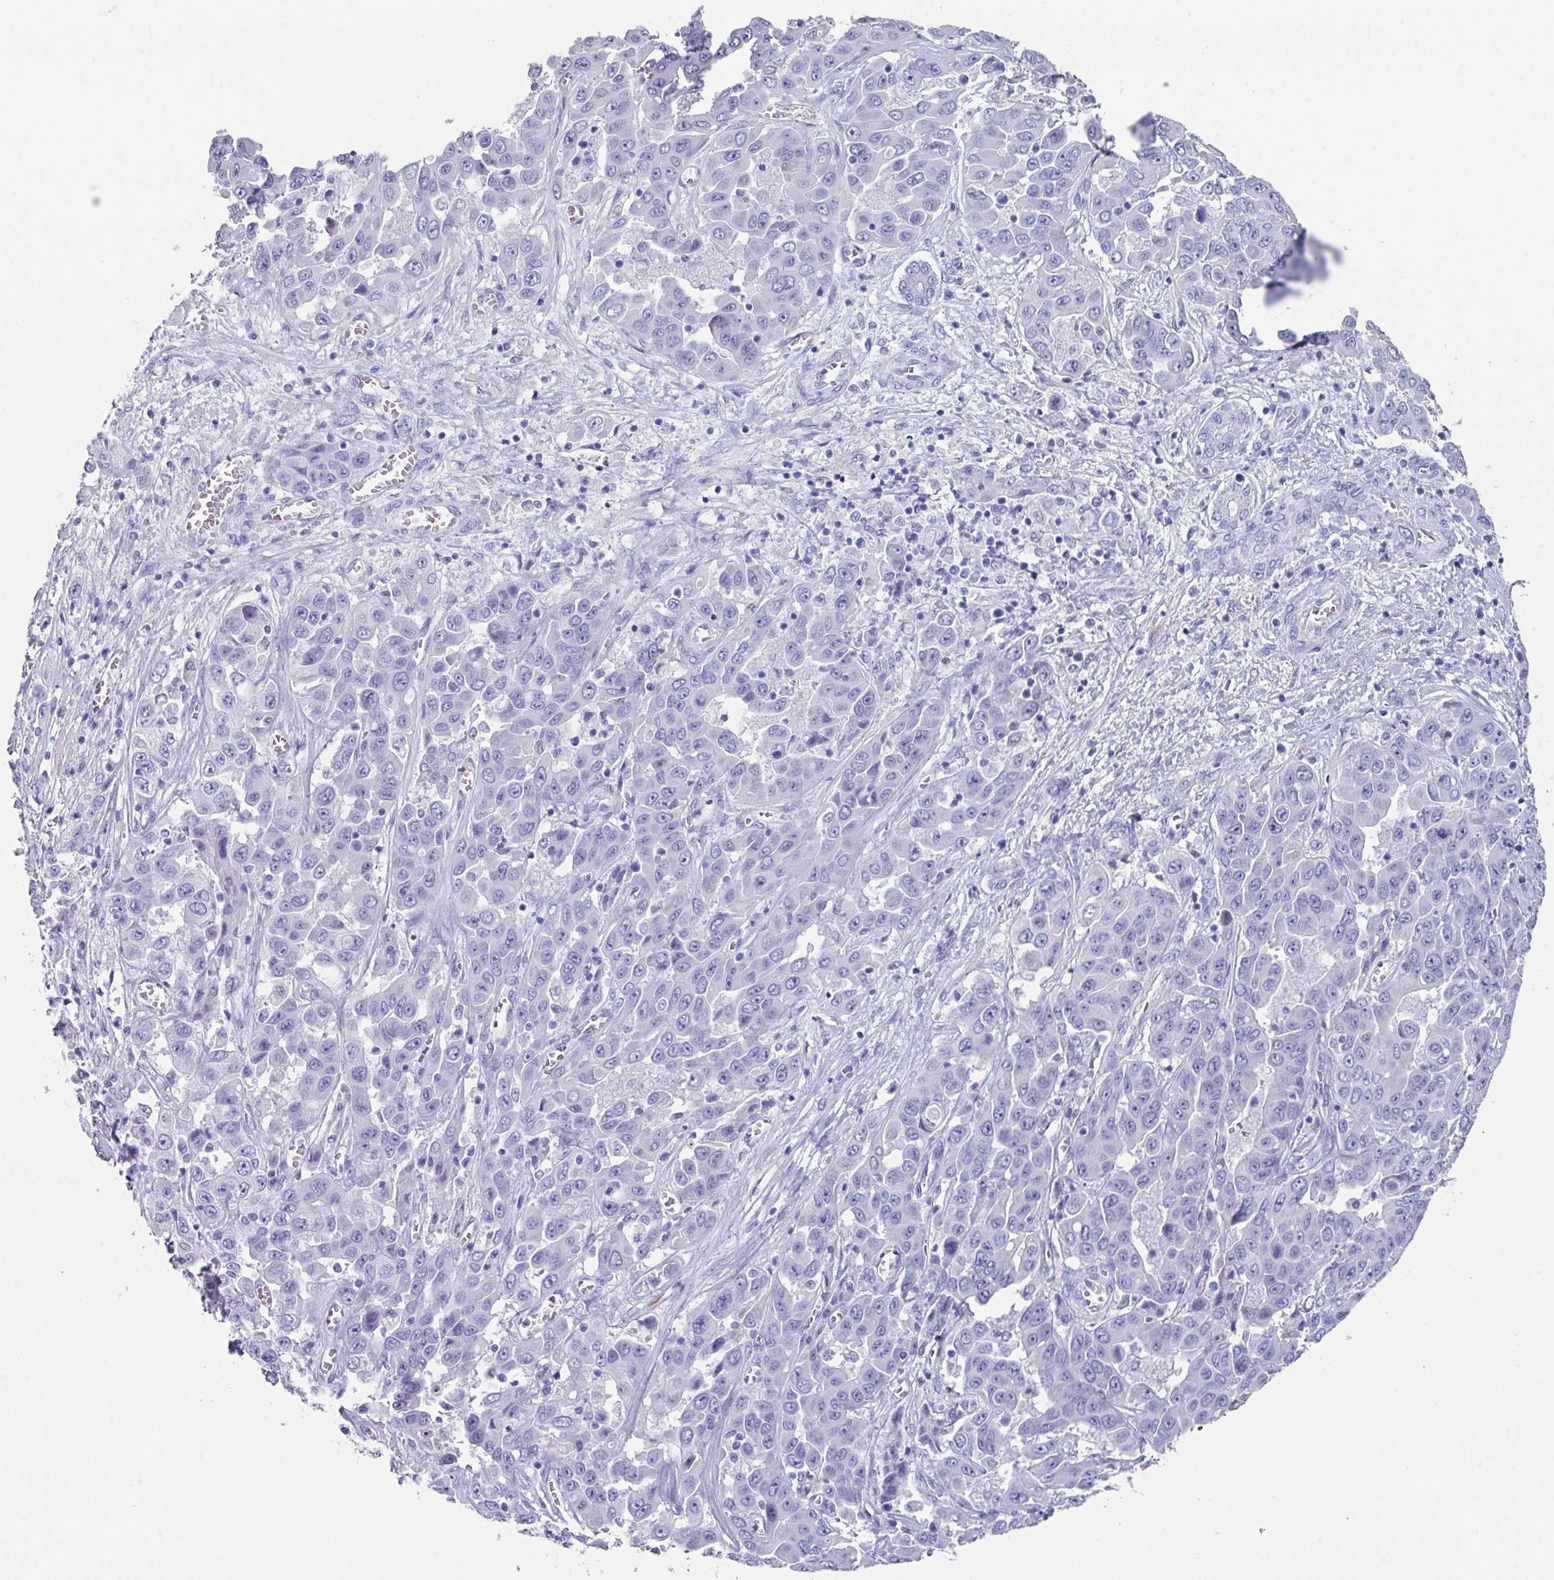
{"staining": {"intensity": "negative", "quantity": "none", "location": "none"}, "tissue": "liver cancer", "cell_type": "Tumor cells", "image_type": "cancer", "snomed": [{"axis": "morphology", "description": "Cholangiocarcinoma"}, {"axis": "topography", "description": "Liver"}], "caption": "Human liver cancer (cholangiocarcinoma) stained for a protein using IHC demonstrates no staining in tumor cells.", "gene": "PEX10", "patient": {"sex": "female", "age": 52}}